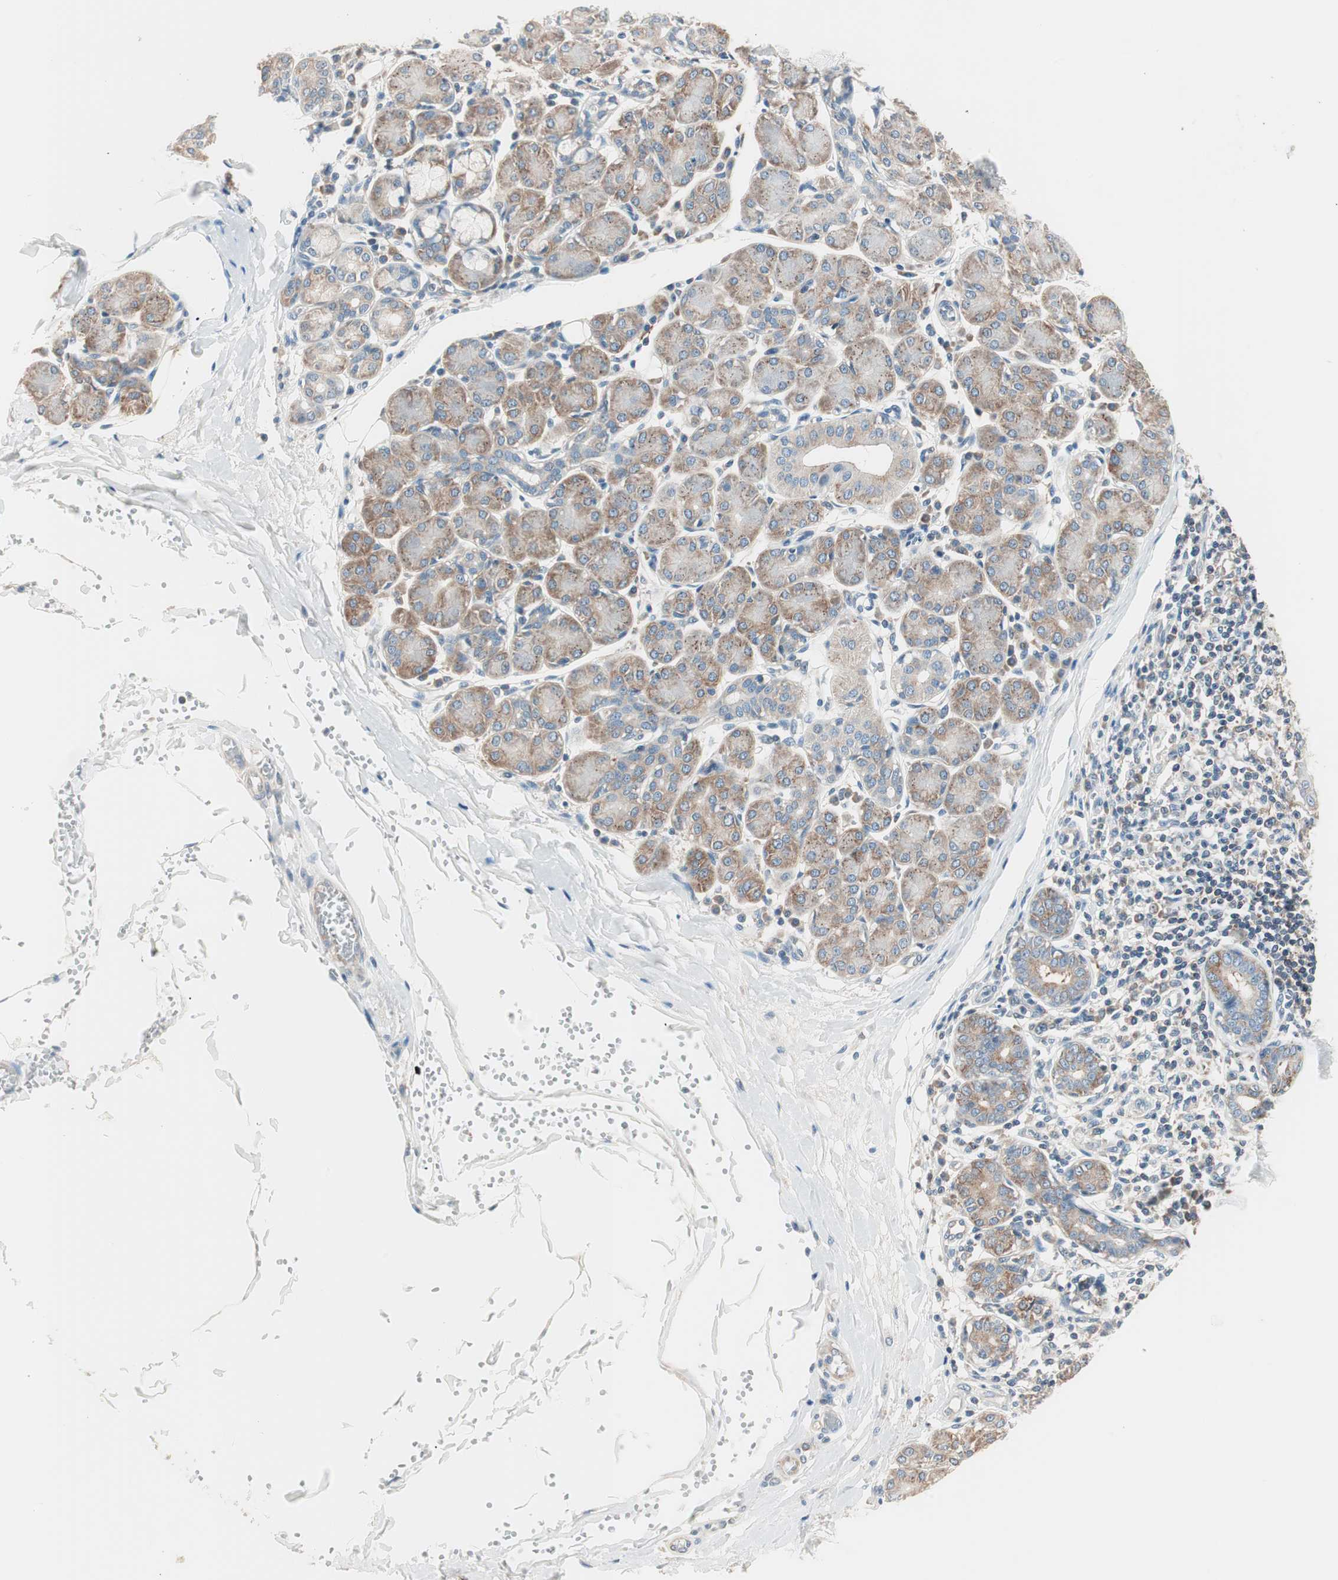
{"staining": {"intensity": "weak", "quantity": "25%-75%", "location": "cytoplasmic/membranous"}, "tissue": "salivary gland", "cell_type": "Glandular cells", "image_type": "normal", "snomed": [{"axis": "morphology", "description": "Normal tissue, NOS"}, {"axis": "morphology", "description": "Inflammation, NOS"}, {"axis": "topography", "description": "Lymph node"}, {"axis": "topography", "description": "Salivary gland"}], "caption": "Immunohistochemistry micrograph of unremarkable salivary gland stained for a protein (brown), which displays low levels of weak cytoplasmic/membranous expression in about 25%-75% of glandular cells.", "gene": "RAD54B", "patient": {"sex": "male", "age": 3}}